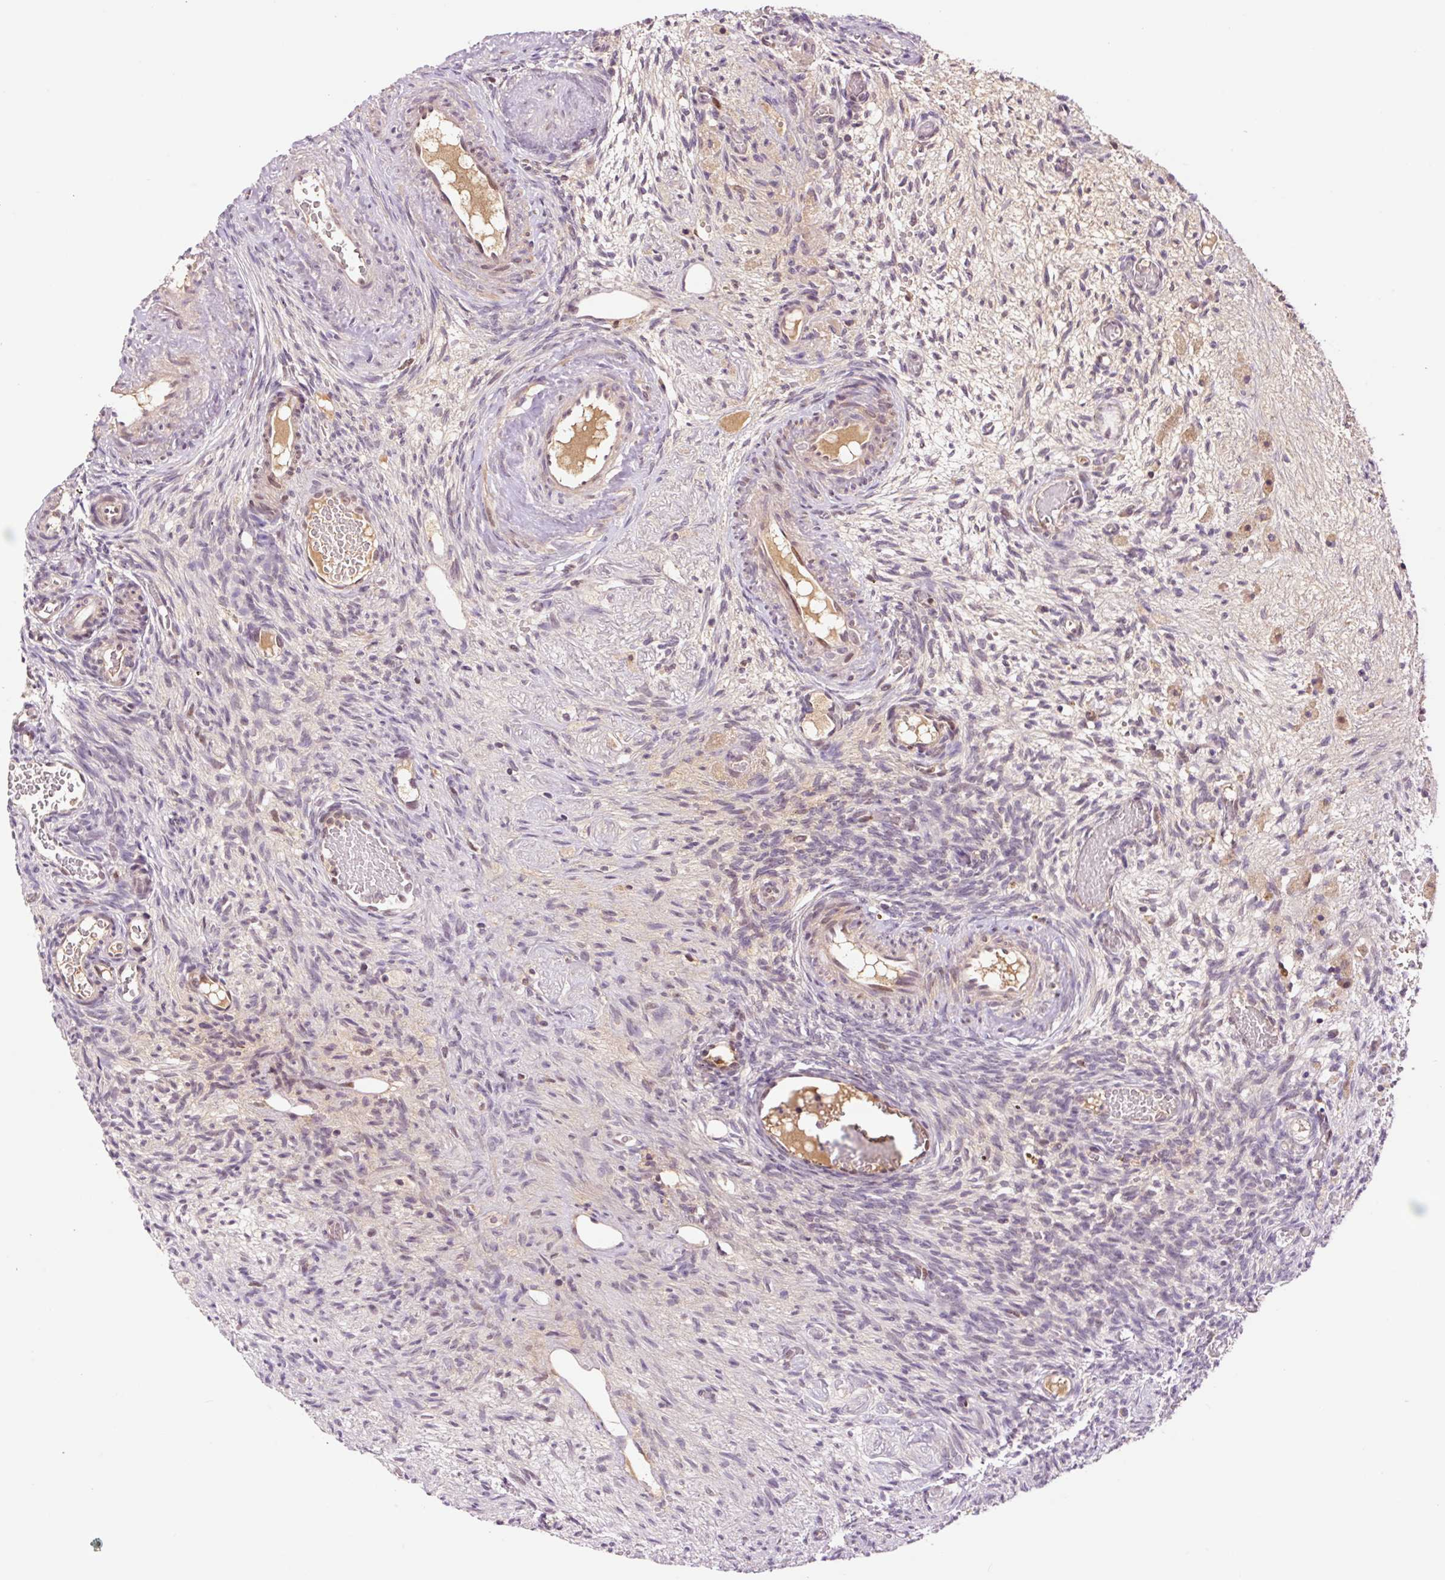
{"staining": {"intensity": "weak", "quantity": ">75%", "location": "nuclear"}, "tissue": "ovary", "cell_type": "Follicle cells", "image_type": "normal", "snomed": [{"axis": "morphology", "description": "Normal tissue, NOS"}, {"axis": "topography", "description": "Ovary"}], "caption": "Immunohistochemical staining of unremarkable human ovary exhibits low levels of weak nuclear staining in about >75% of follicle cells.", "gene": "DPPA4", "patient": {"sex": "female", "age": 67}}